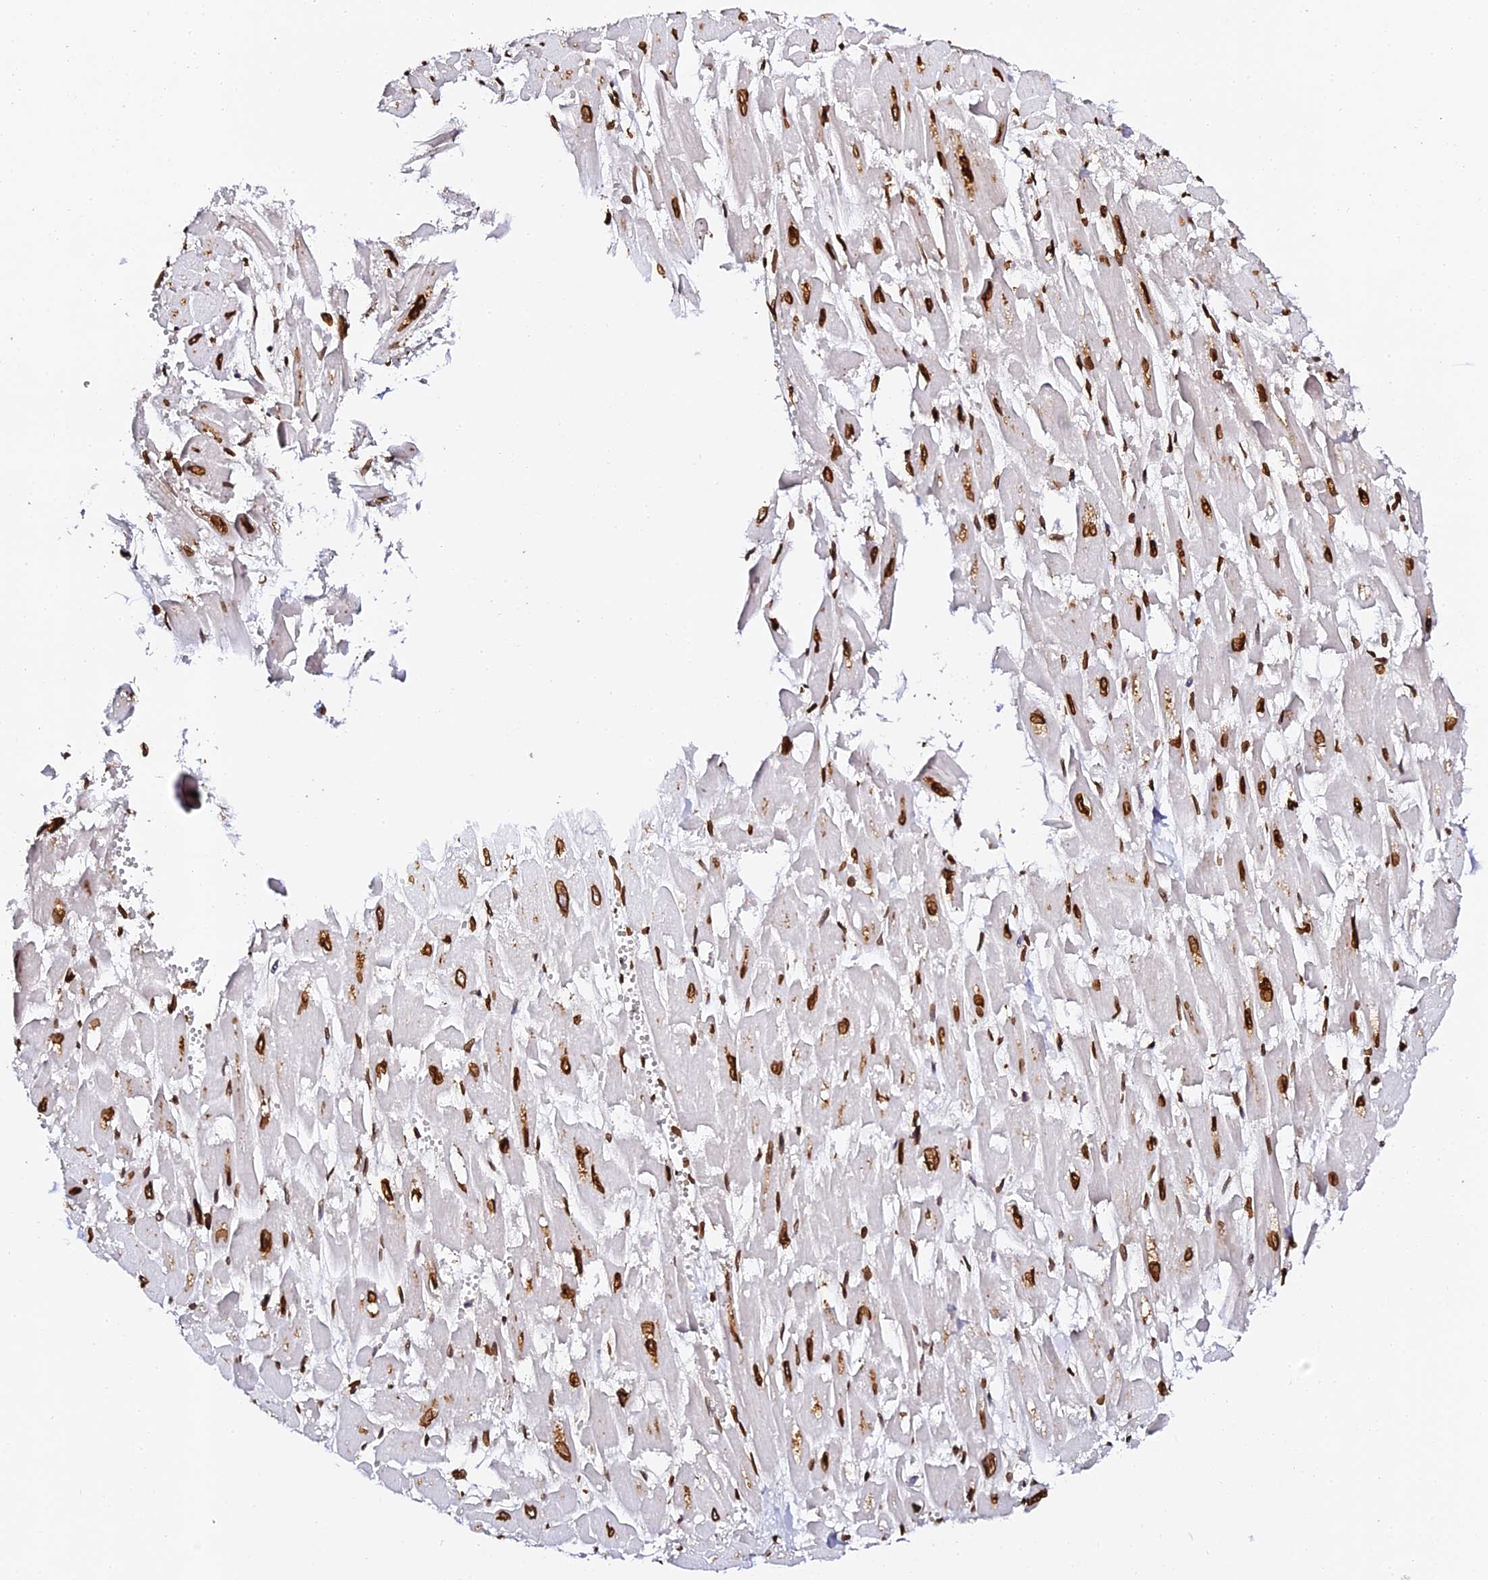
{"staining": {"intensity": "strong", "quantity": ">75%", "location": "cytoplasmic/membranous,nuclear"}, "tissue": "heart muscle", "cell_type": "Cardiomyocytes", "image_type": "normal", "snomed": [{"axis": "morphology", "description": "Normal tissue, NOS"}, {"axis": "topography", "description": "Heart"}], "caption": "The image exhibits a brown stain indicating the presence of a protein in the cytoplasmic/membranous,nuclear of cardiomyocytes in heart muscle. The staining is performed using DAB (3,3'-diaminobenzidine) brown chromogen to label protein expression. The nuclei are counter-stained blue using hematoxylin.", "gene": "ANAPC5", "patient": {"sex": "male", "age": 54}}